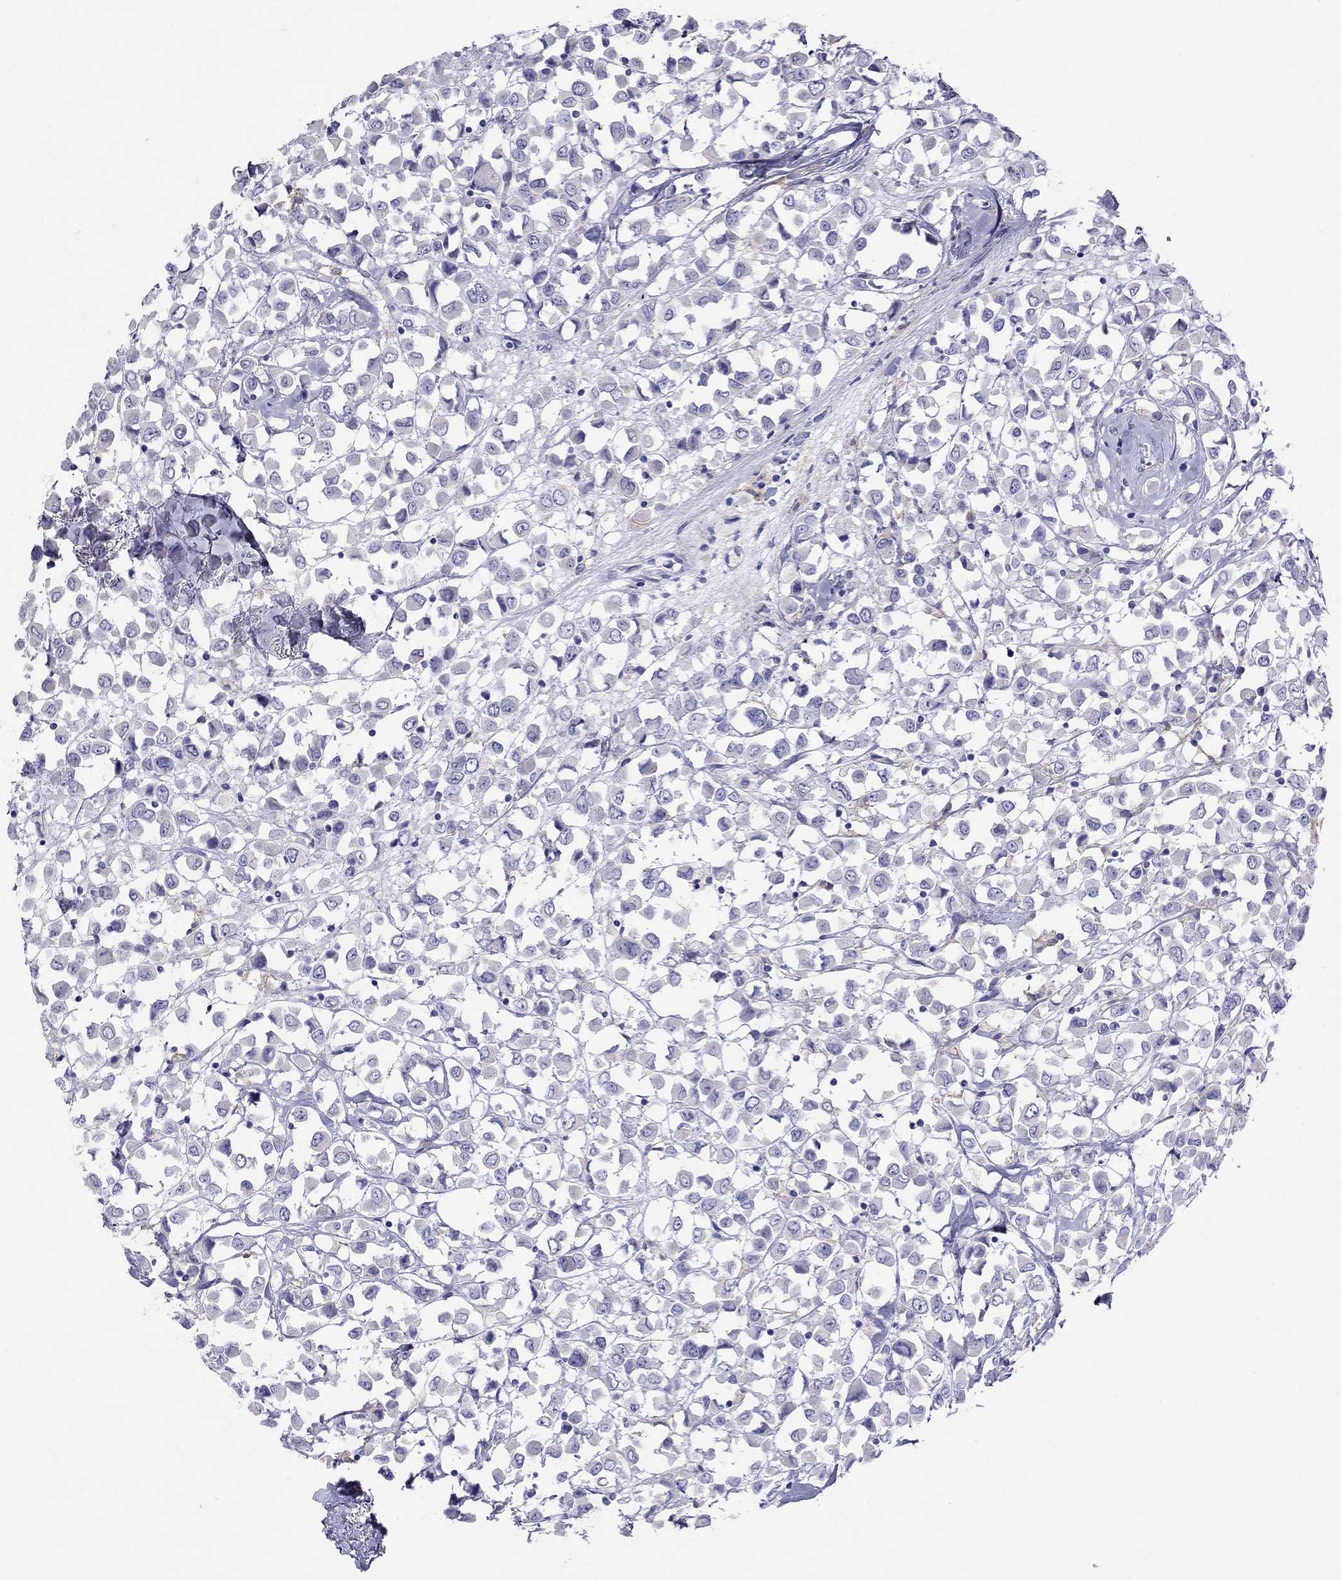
{"staining": {"intensity": "negative", "quantity": "none", "location": "none"}, "tissue": "breast cancer", "cell_type": "Tumor cells", "image_type": "cancer", "snomed": [{"axis": "morphology", "description": "Duct carcinoma"}, {"axis": "topography", "description": "Breast"}], "caption": "This is an immunohistochemistry (IHC) image of breast cancer. There is no expression in tumor cells.", "gene": "HLA-DQB2", "patient": {"sex": "female", "age": 61}}